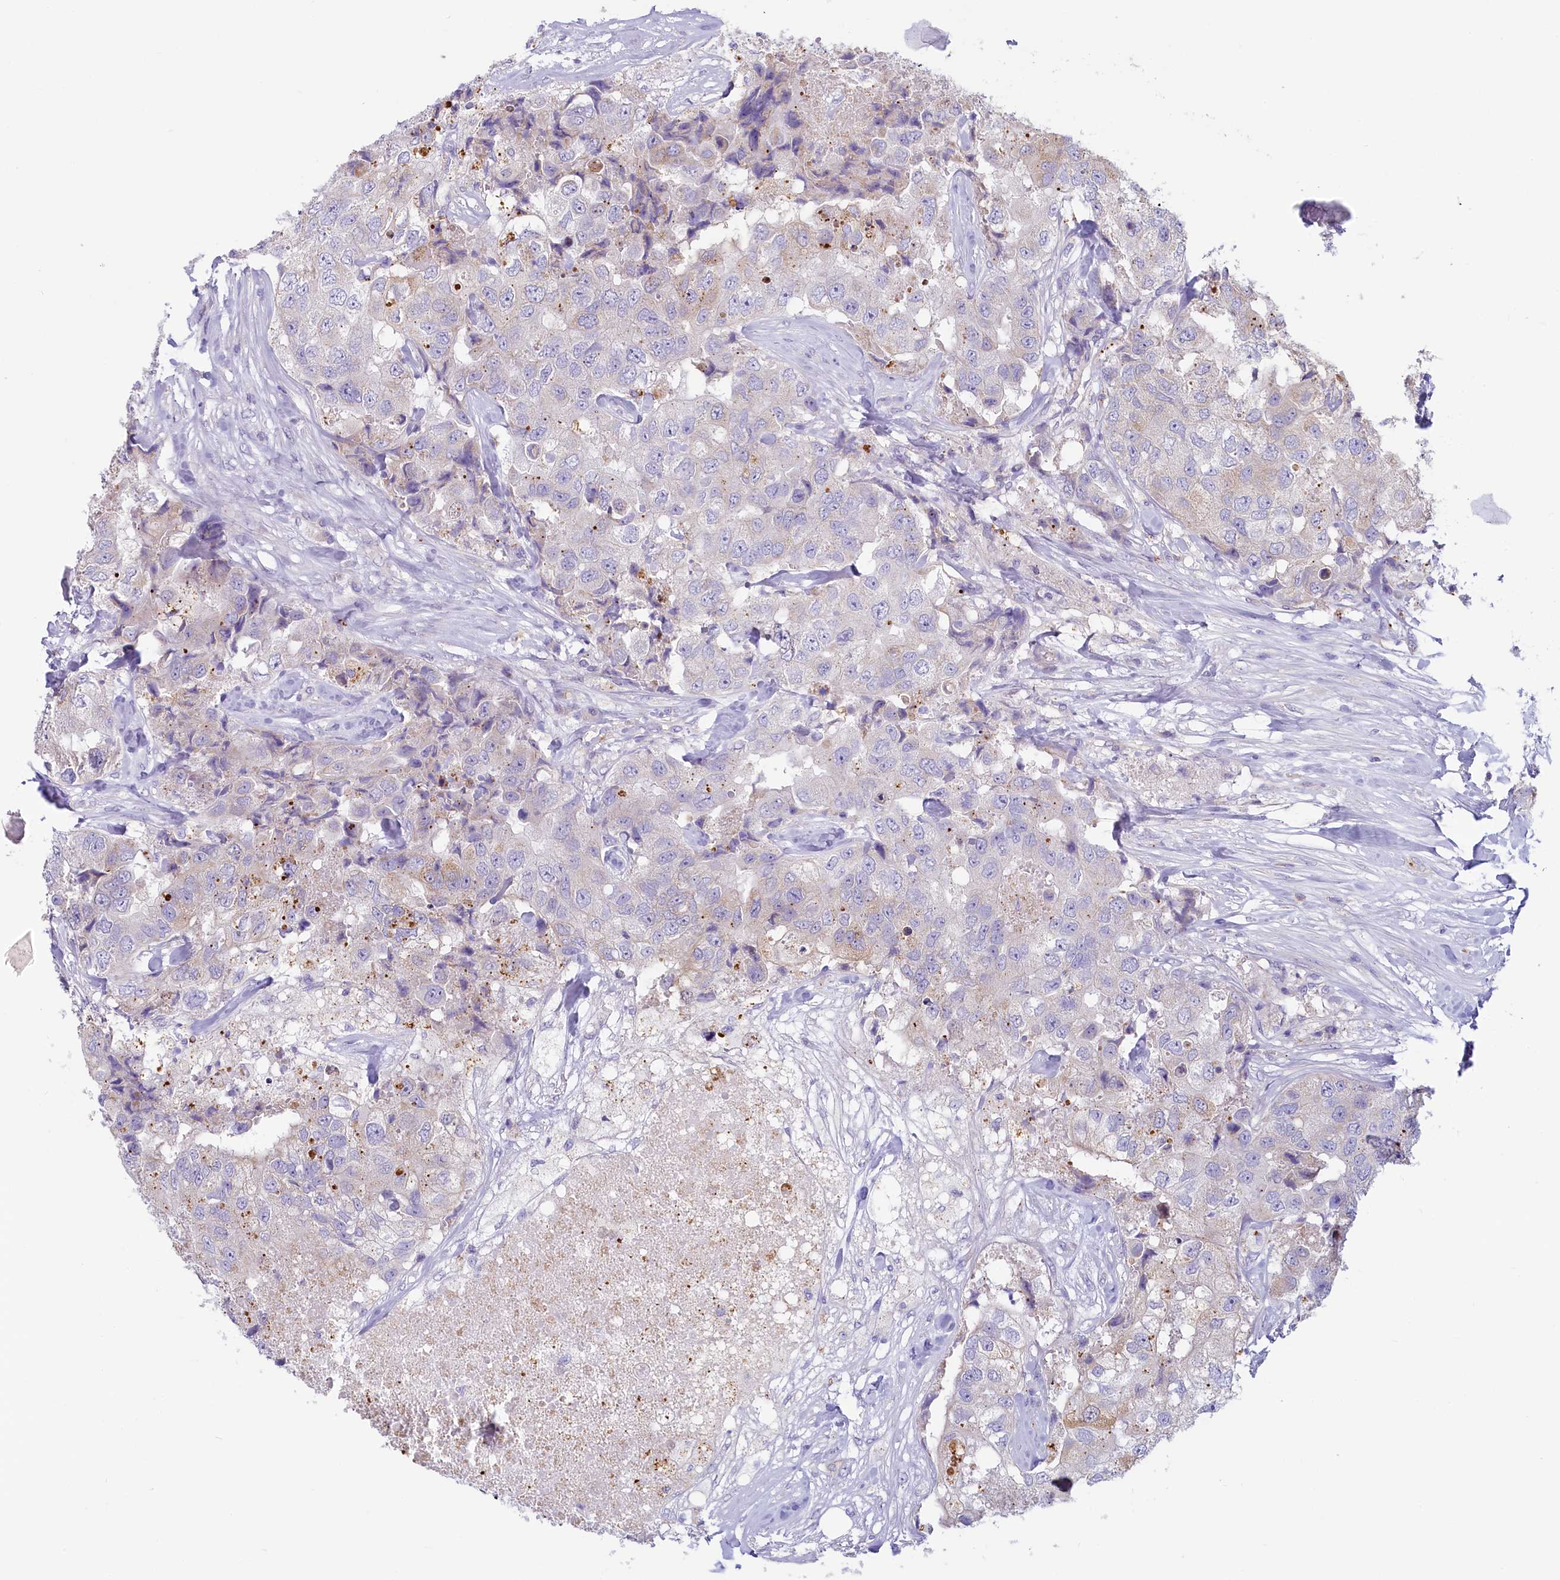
{"staining": {"intensity": "negative", "quantity": "none", "location": "none"}, "tissue": "breast cancer", "cell_type": "Tumor cells", "image_type": "cancer", "snomed": [{"axis": "morphology", "description": "Duct carcinoma"}, {"axis": "topography", "description": "Breast"}], "caption": "Tumor cells show no significant staining in infiltrating ductal carcinoma (breast).", "gene": "LMOD3", "patient": {"sex": "female", "age": 62}}